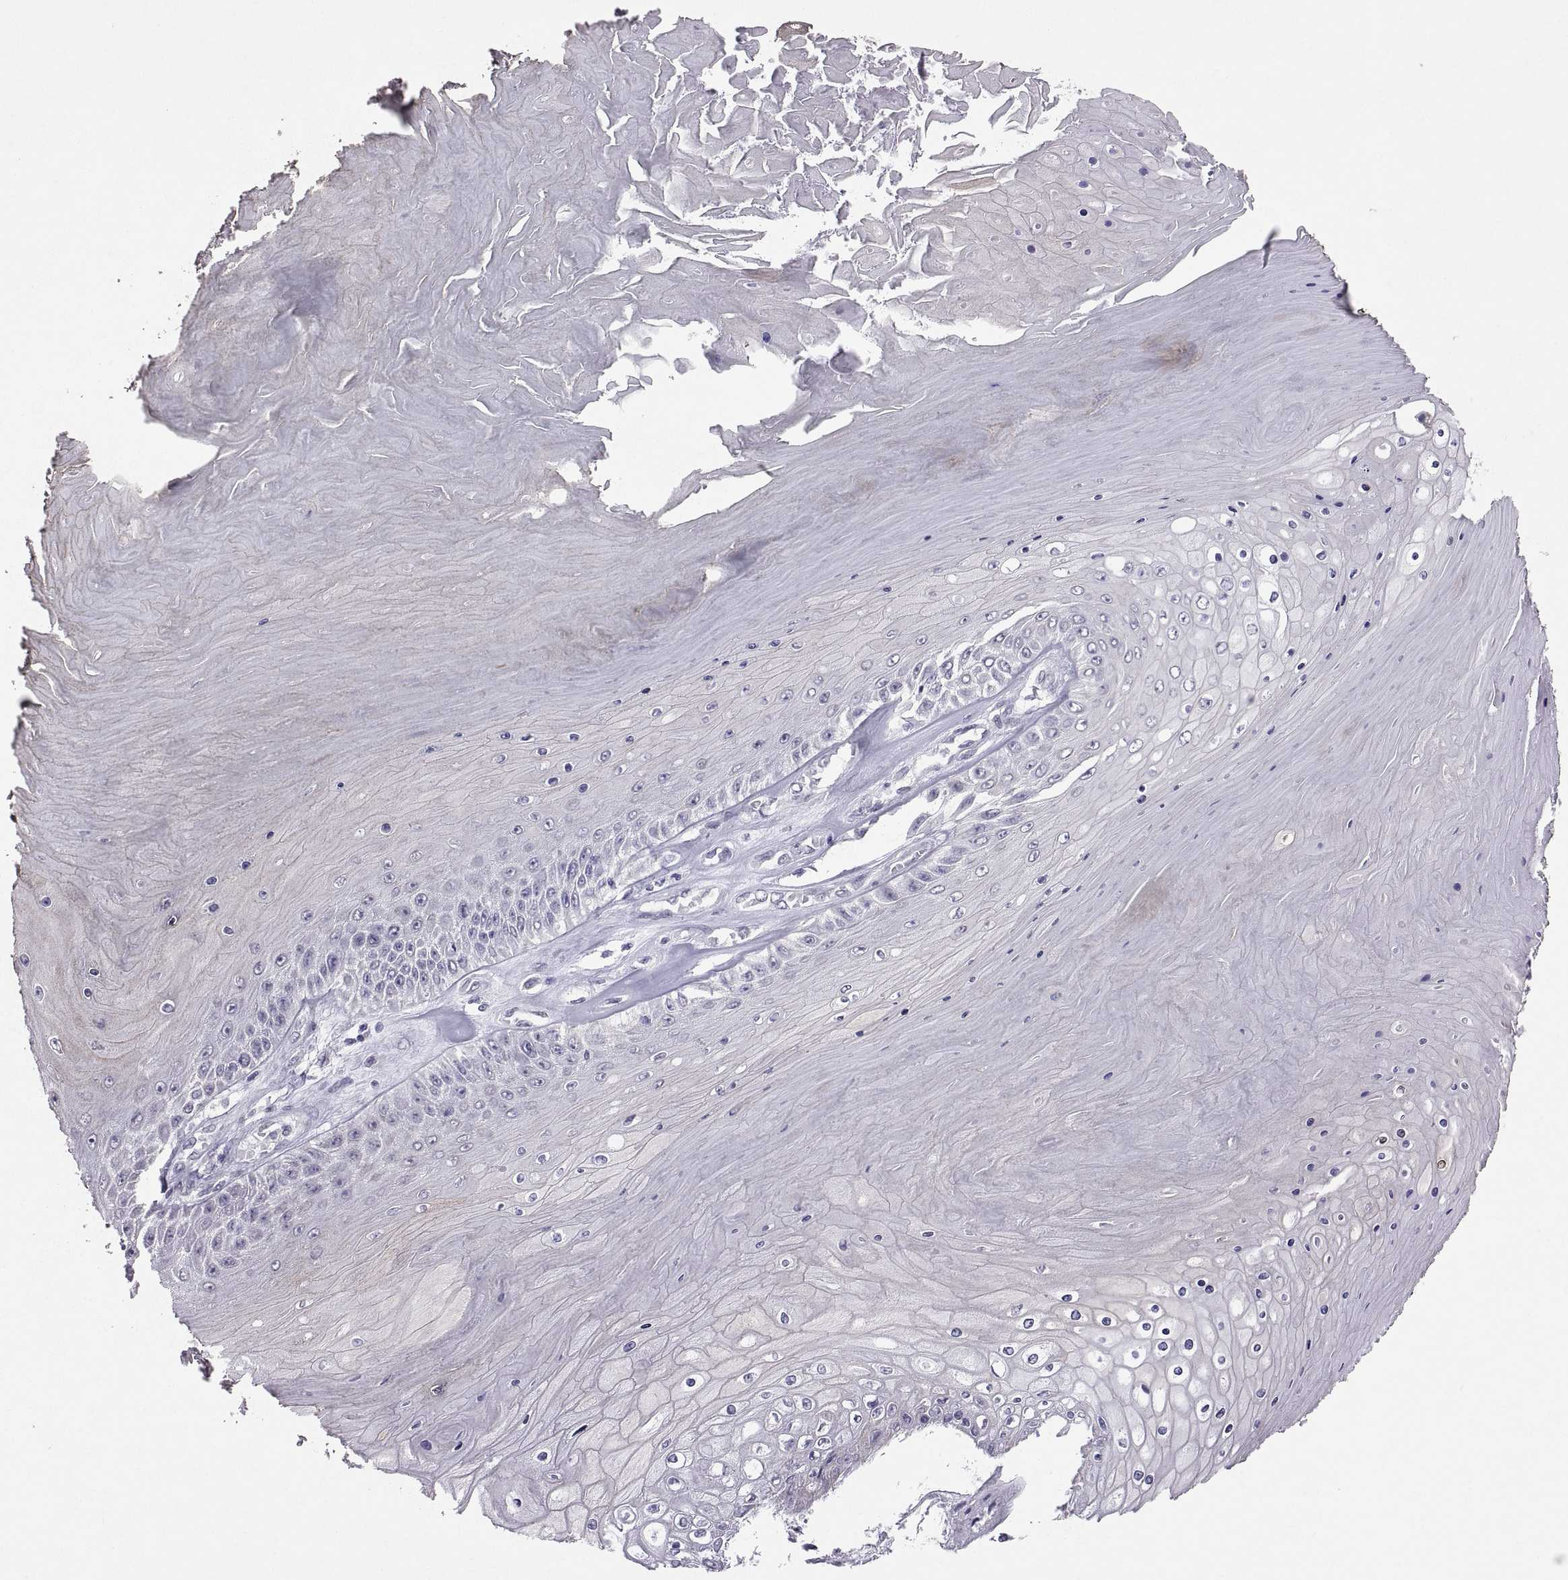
{"staining": {"intensity": "weak", "quantity": "<25%", "location": "cytoplasmic/membranous"}, "tissue": "skin cancer", "cell_type": "Tumor cells", "image_type": "cancer", "snomed": [{"axis": "morphology", "description": "Squamous cell carcinoma, NOS"}, {"axis": "topography", "description": "Skin"}], "caption": "Immunohistochemistry of human squamous cell carcinoma (skin) displays no expression in tumor cells. Nuclei are stained in blue.", "gene": "KRT77", "patient": {"sex": "male", "age": 62}}